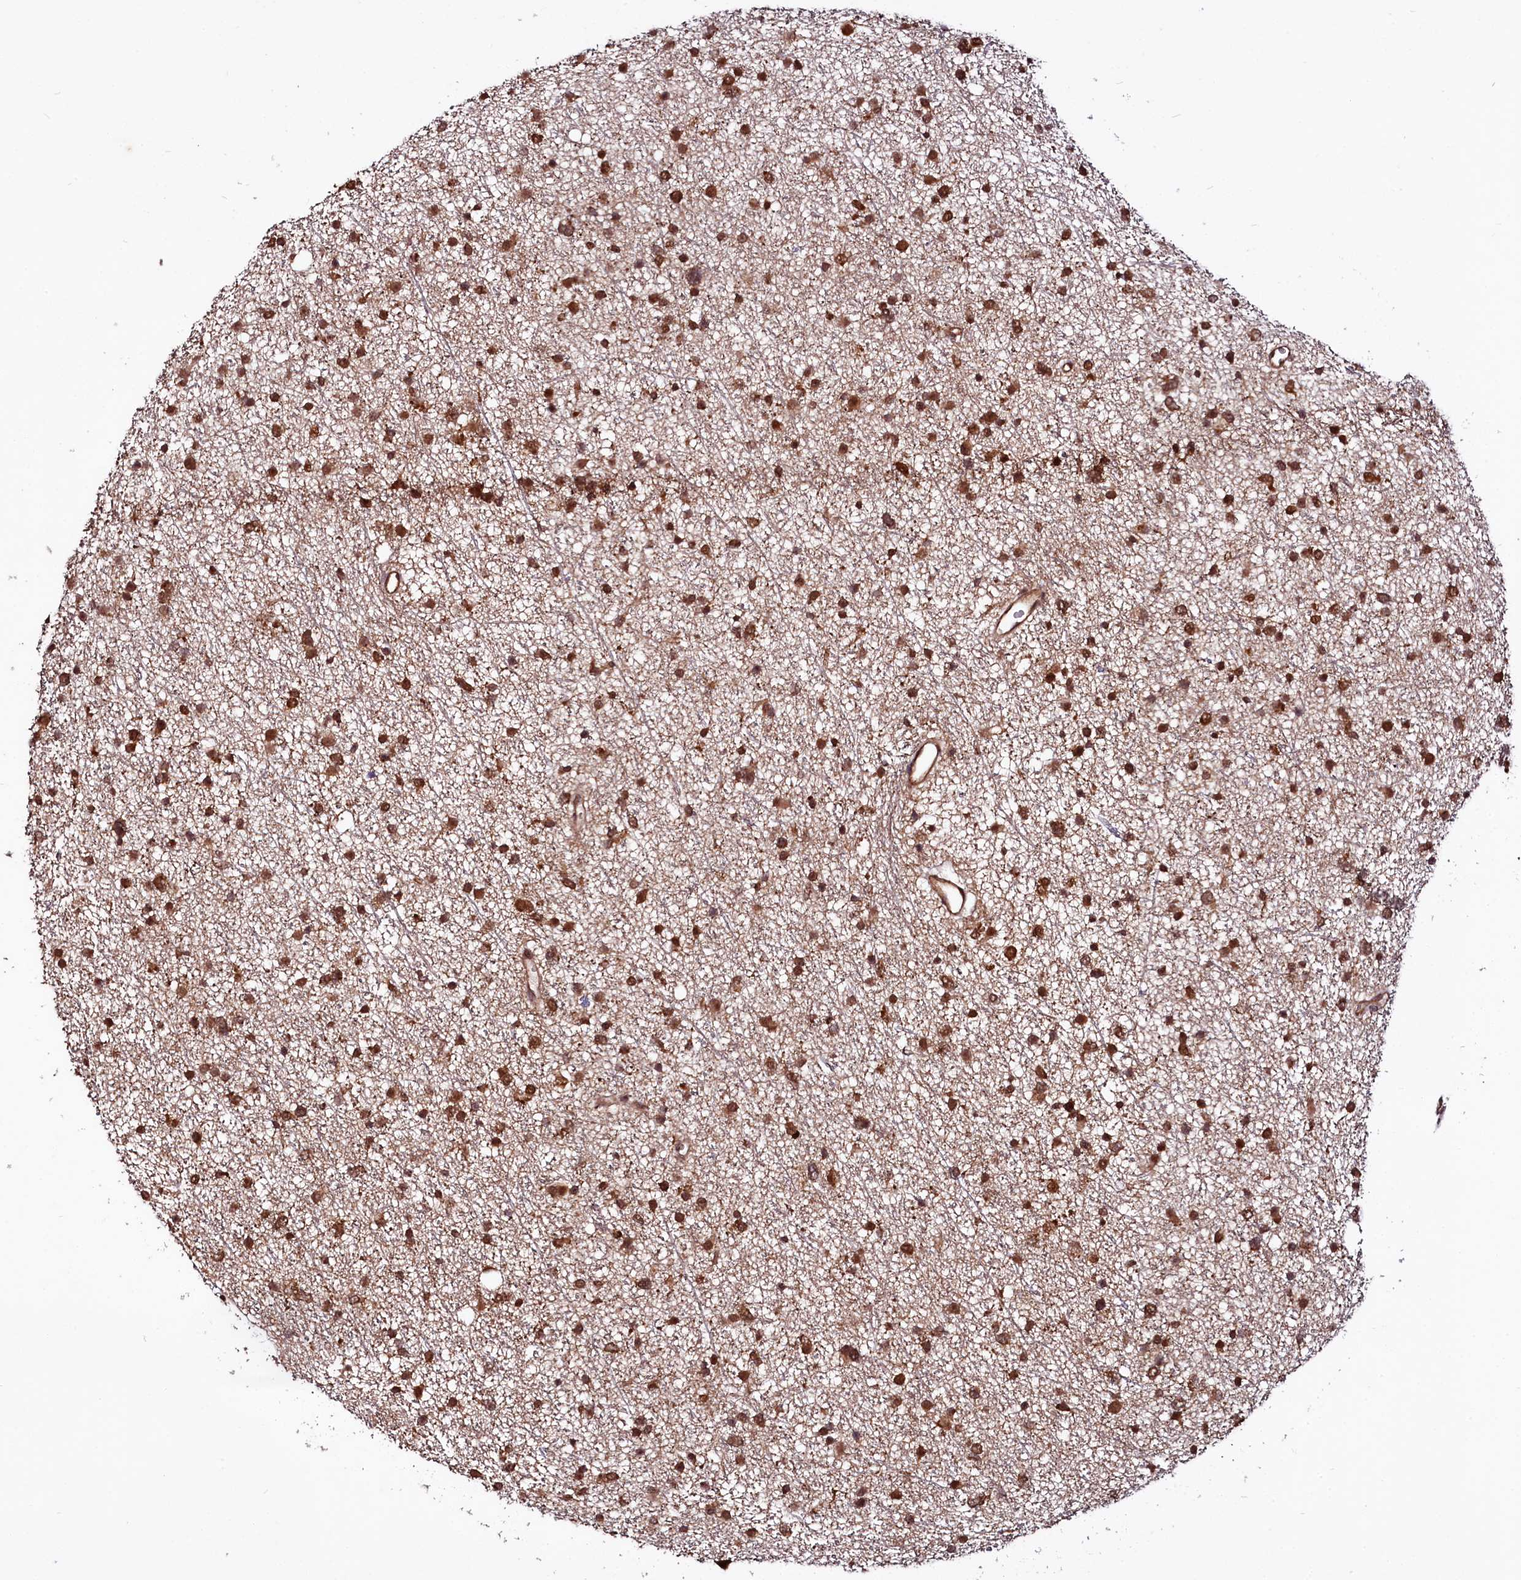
{"staining": {"intensity": "strong", "quantity": ">75%", "location": "cytoplasmic/membranous,nuclear"}, "tissue": "glioma", "cell_type": "Tumor cells", "image_type": "cancer", "snomed": [{"axis": "morphology", "description": "Glioma, malignant, Low grade"}, {"axis": "topography", "description": "Cerebral cortex"}], "caption": "Immunohistochemical staining of human low-grade glioma (malignant) displays strong cytoplasmic/membranous and nuclear protein staining in about >75% of tumor cells. The protein is shown in brown color, while the nuclei are stained blue.", "gene": "UBE3A", "patient": {"sex": "female", "age": 39}}